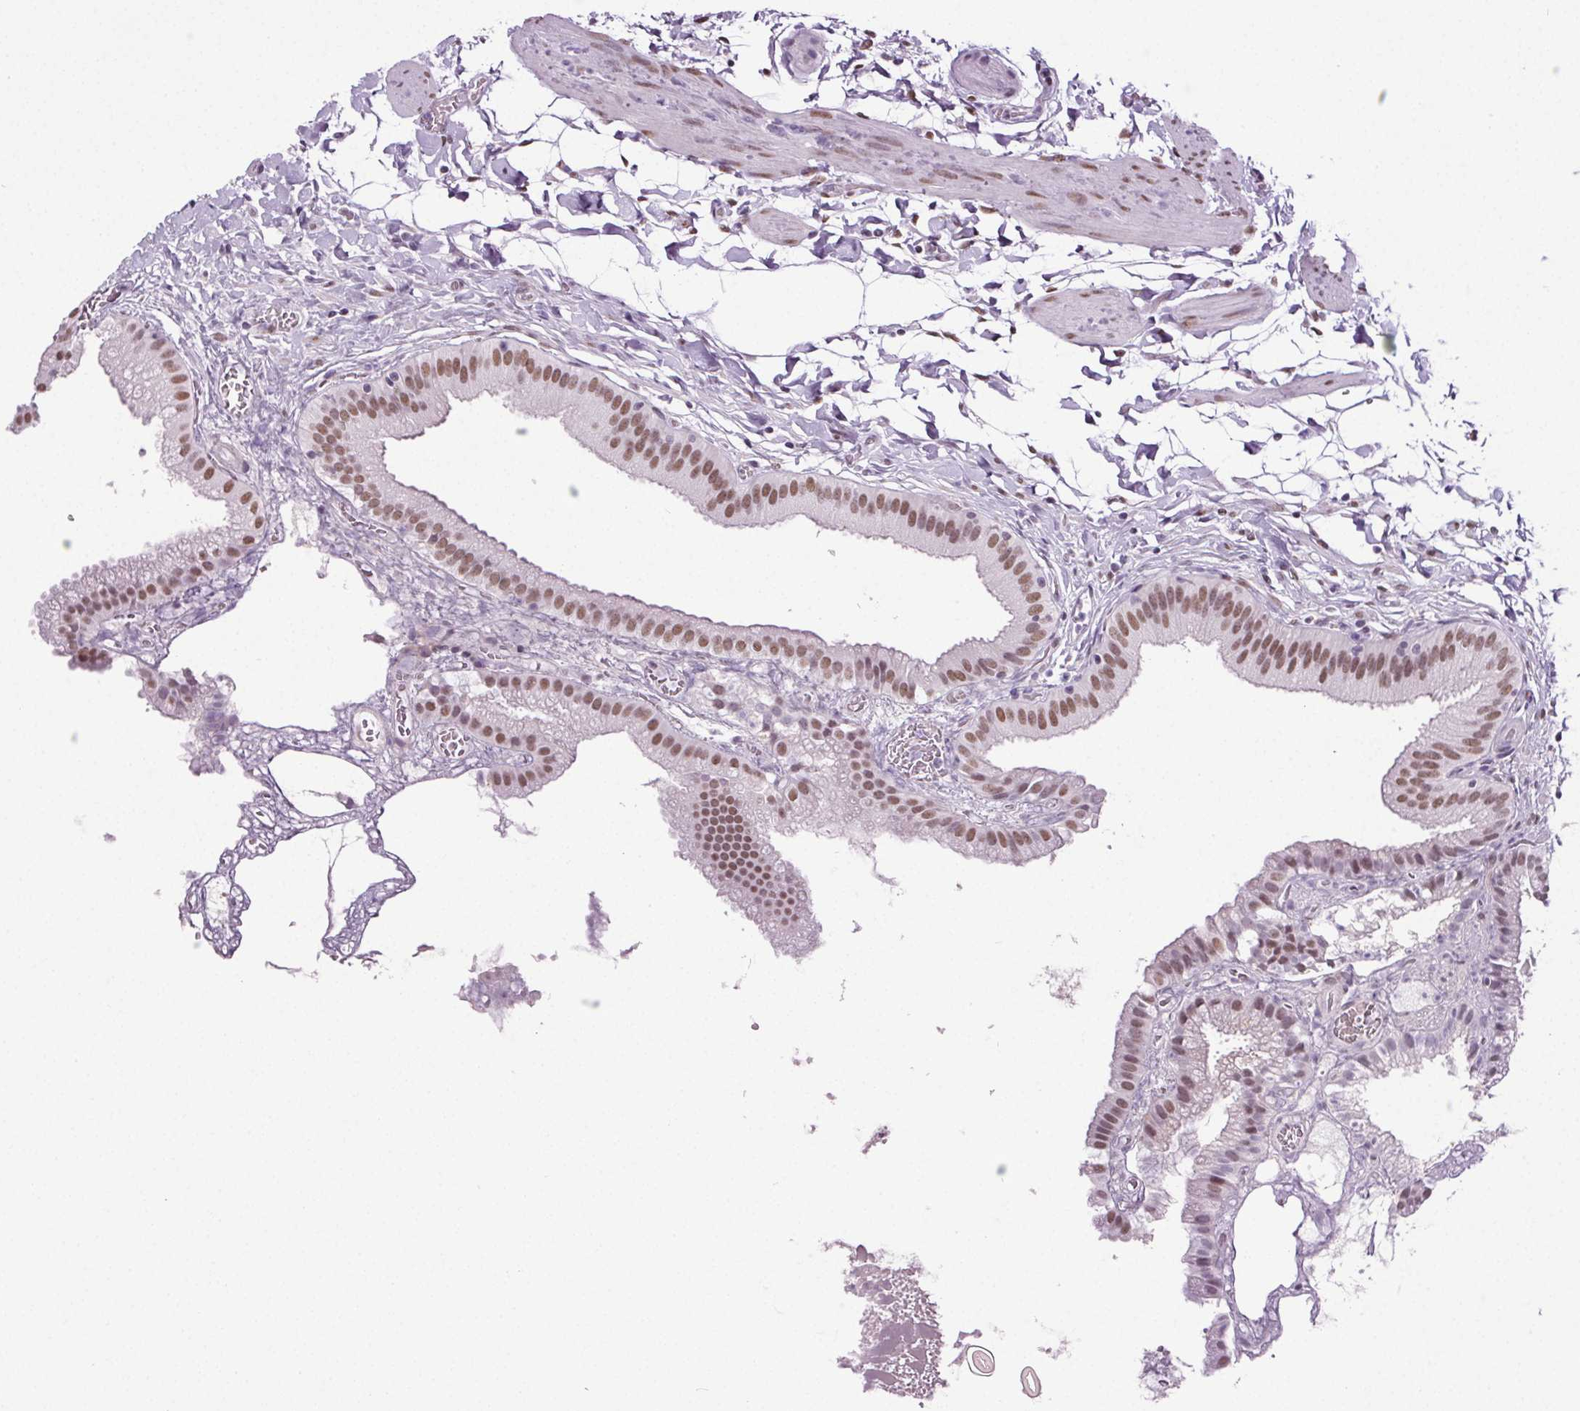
{"staining": {"intensity": "moderate", "quantity": ">75%", "location": "nuclear"}, "tissue": "gallbladder", "cell_type": "Glandular cells", "image_type": "normal", "snomed": [{"axis": "morphology", "description": "Normal tissue, NOS"}, {"axis": "topography", "description": "Gallbladder"}], "caption": "Glandular cells display medium levels of moderate nuclear expression in approximately >75% of cells in unremarkable gallbladder. The staining was performed using DAB, with brown indicating positive protein expression. Nuclei are stained blue with hematoxylin.", "gene": "GP6", "patient": {"sex": "female", "age": 63}}